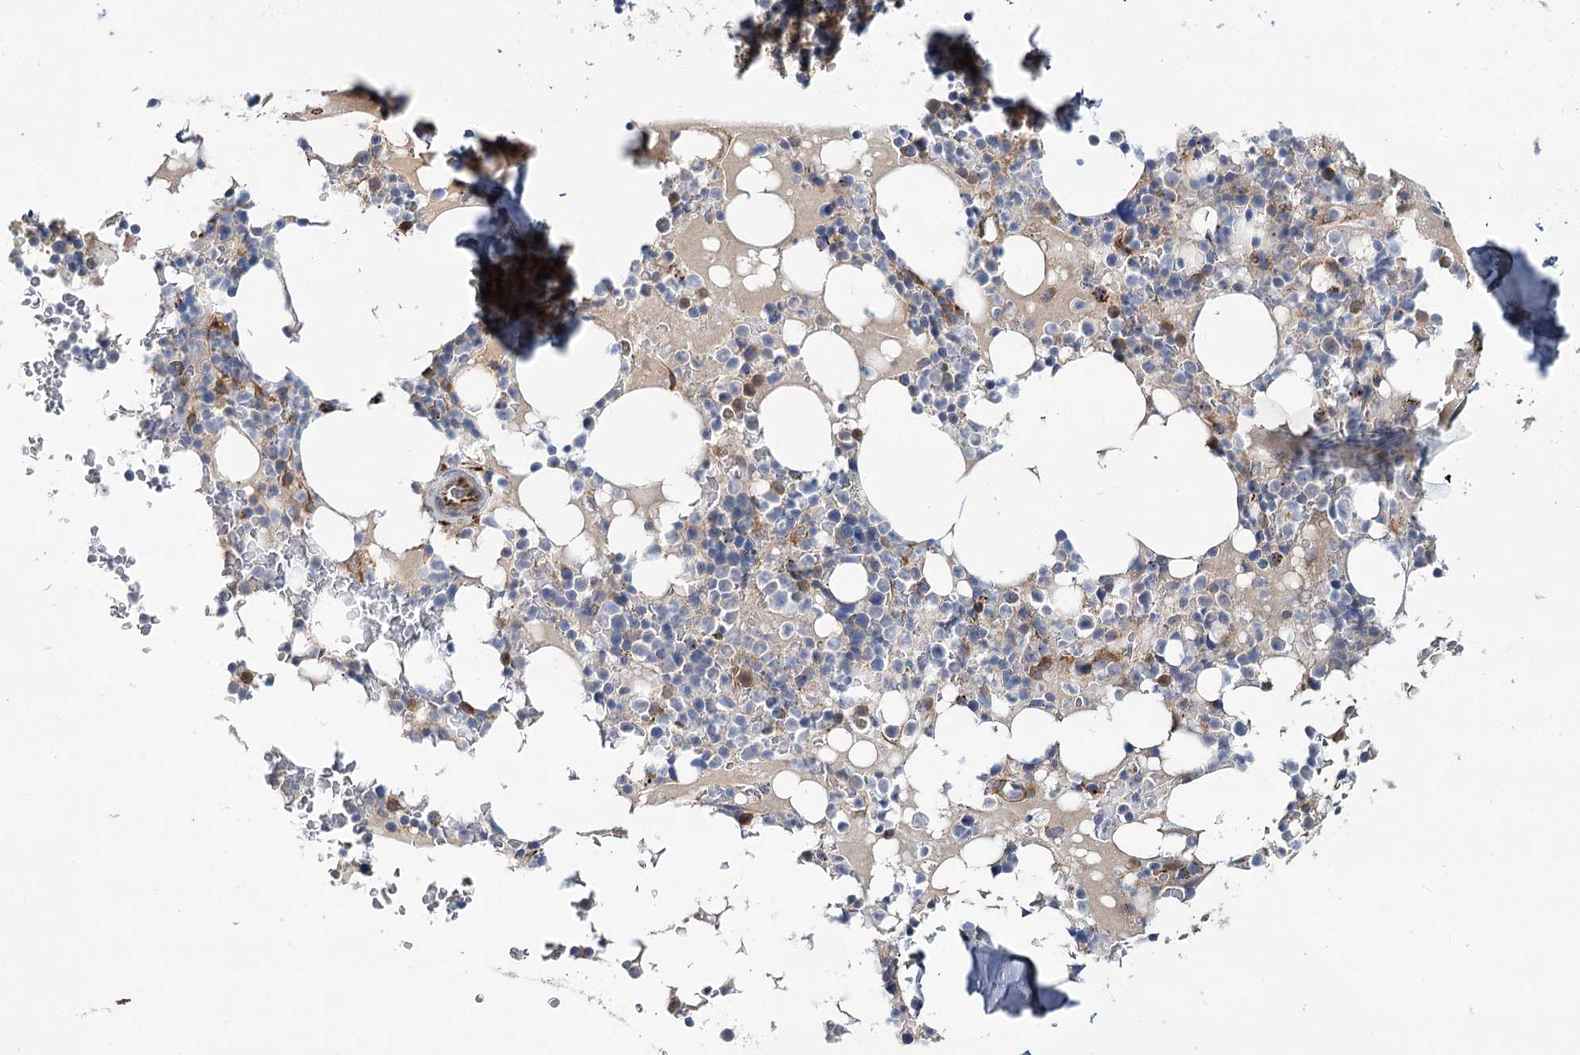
{"staining": {"intensity": "moderate", "quantity": "<25%", "location": "cytoplasmic/membranous"}, "tissue": "bone marrow", "cell_type": "Hematopoietic cells", "image_type": "normal", "snomed": [{"axis": "morphology", "description": "Normal tissue, NOS"}, {"axis": "topography", "description": "Bone marrow"}], "caption": "Moderate cytoplasmic/membranous positivity is identified in about <25% of hematopoietic cells in unremarkable bone marrow.", "gene": "GUSB", "patient": {"sex": "male", "age": 58}}